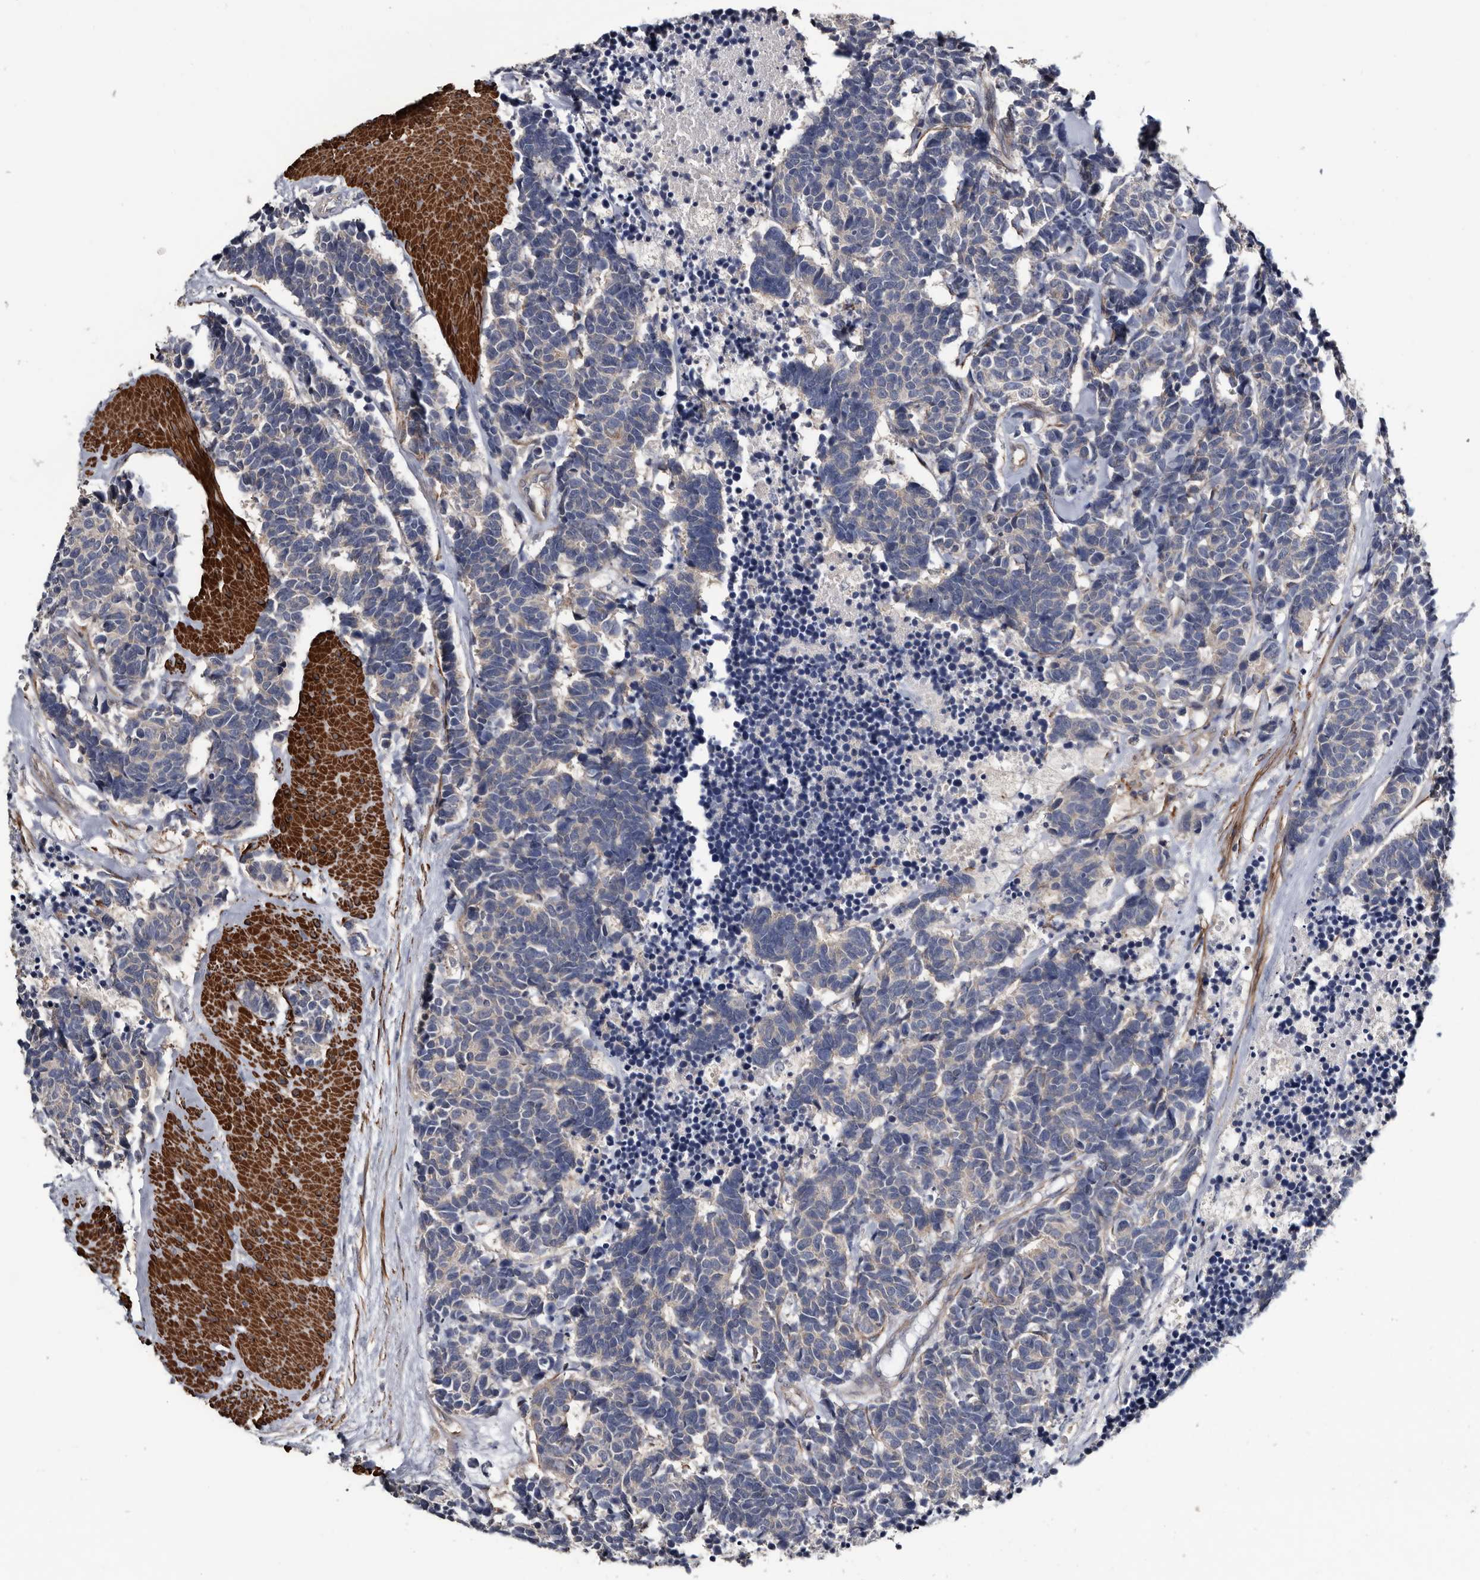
{"staining": {"intensity": "negative", "quantity": "none", "location": "none"}, "tissue": "carcinoid", "cell_type": "Tumor cells", "image_type": "cancer", "snomed": [{"axis": "morphology", "description": "Carcinoma, NOS"}, {"axis": "morphology", "description": "Carcinoid, malignant, NOS"}, {"axis": "topography", "description": "Urinary bladder"}], "caption": "DAB (3,3'-diaminobenzidine) immunohistochemical staining of carcinoid demonstrates no significant expression in tumor cells. The staining is performed using DAB (3,3'-diaminobenzidine) brown chromogen with nuclei counter-stained in using hematoxylin.", "gene": "IARS1", "patient": {"sex": "male", "age": 57}}